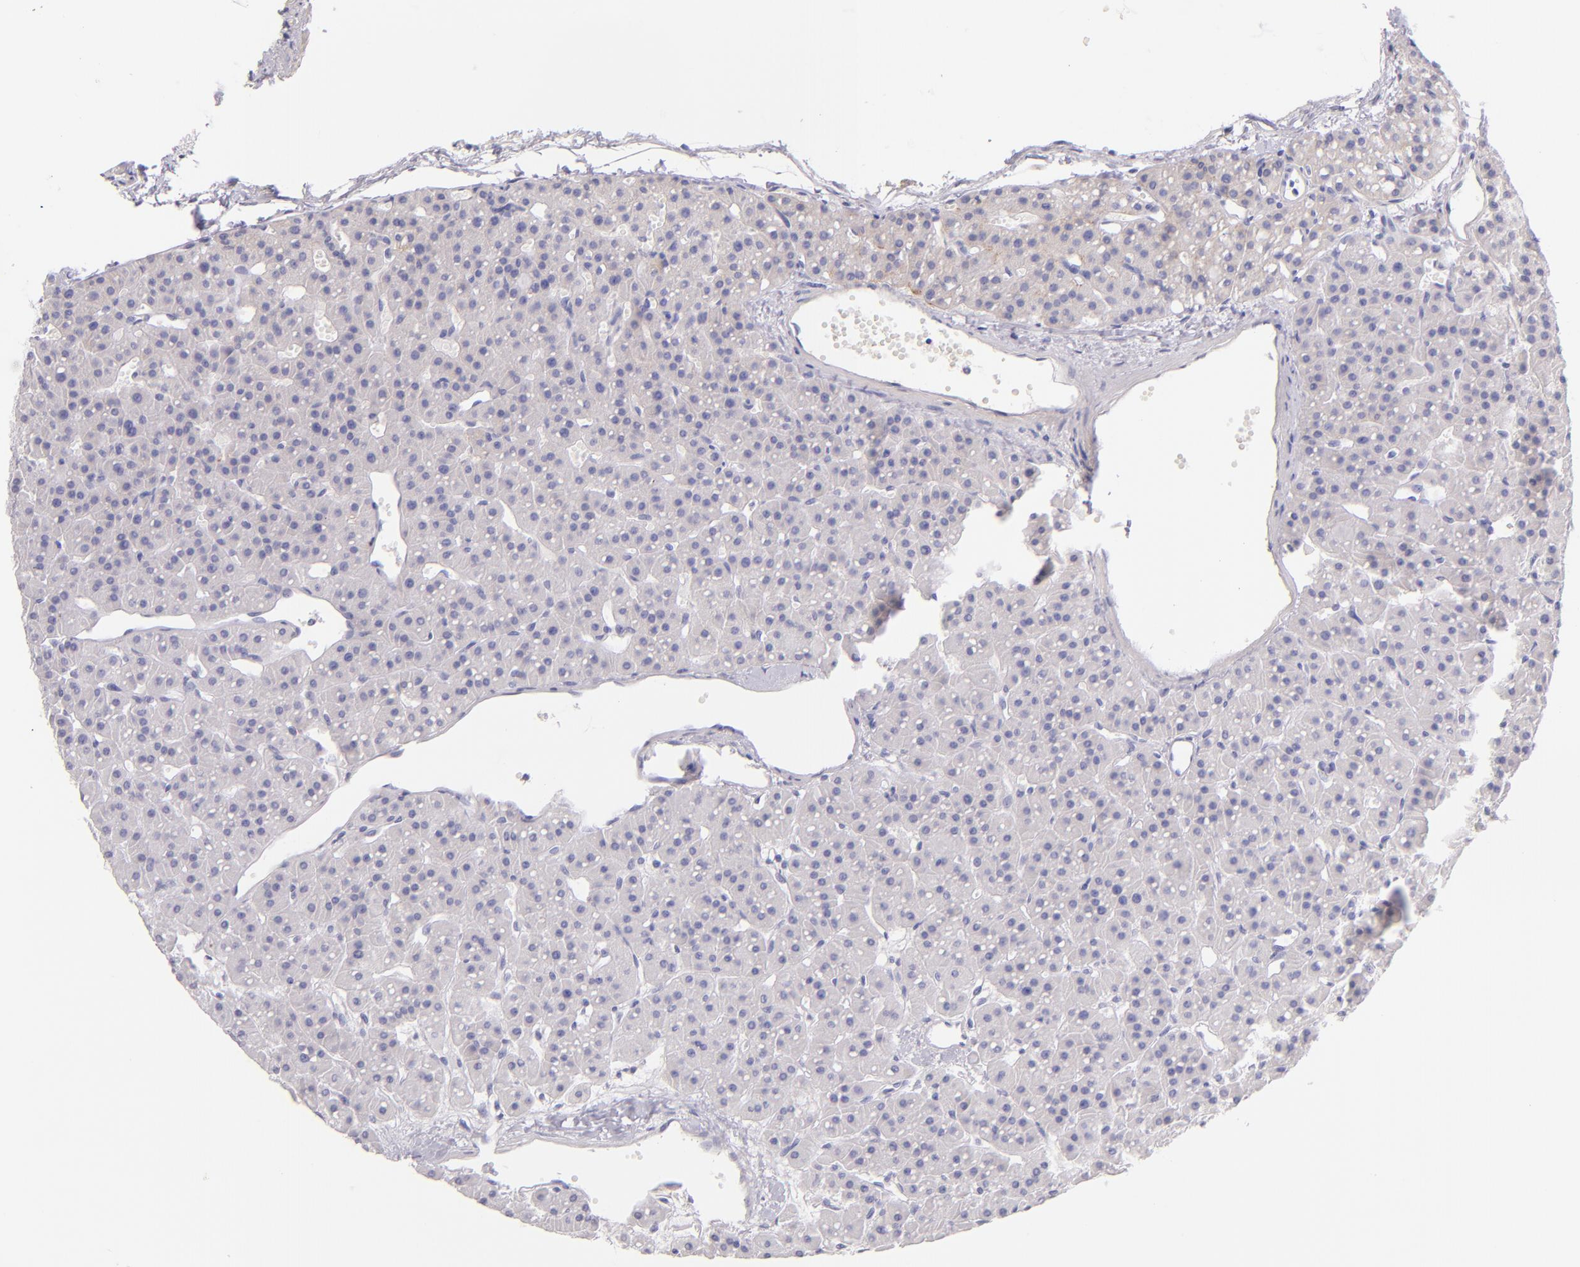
{"staining": {"intensity": "negative", "quantity": "none", "location": "none"}, "tissue": "parathyroid gland", "cell_type": "Glandular cells", "image_type": "normal", "snomed": [{"axis": "morphology", "description": "Normal tissue, NOS"}, {"axis": "topography", "description": "Parathyroid gland"}], "caption": "Photomicrograph shows no significant protein positivity in glandular cells of unremarkable parathyroid gland. (DAB immunohistochemistry (IHC), high magnification).", "gene": "SDC1", "patient": {"sex": "female", "age": 76}}